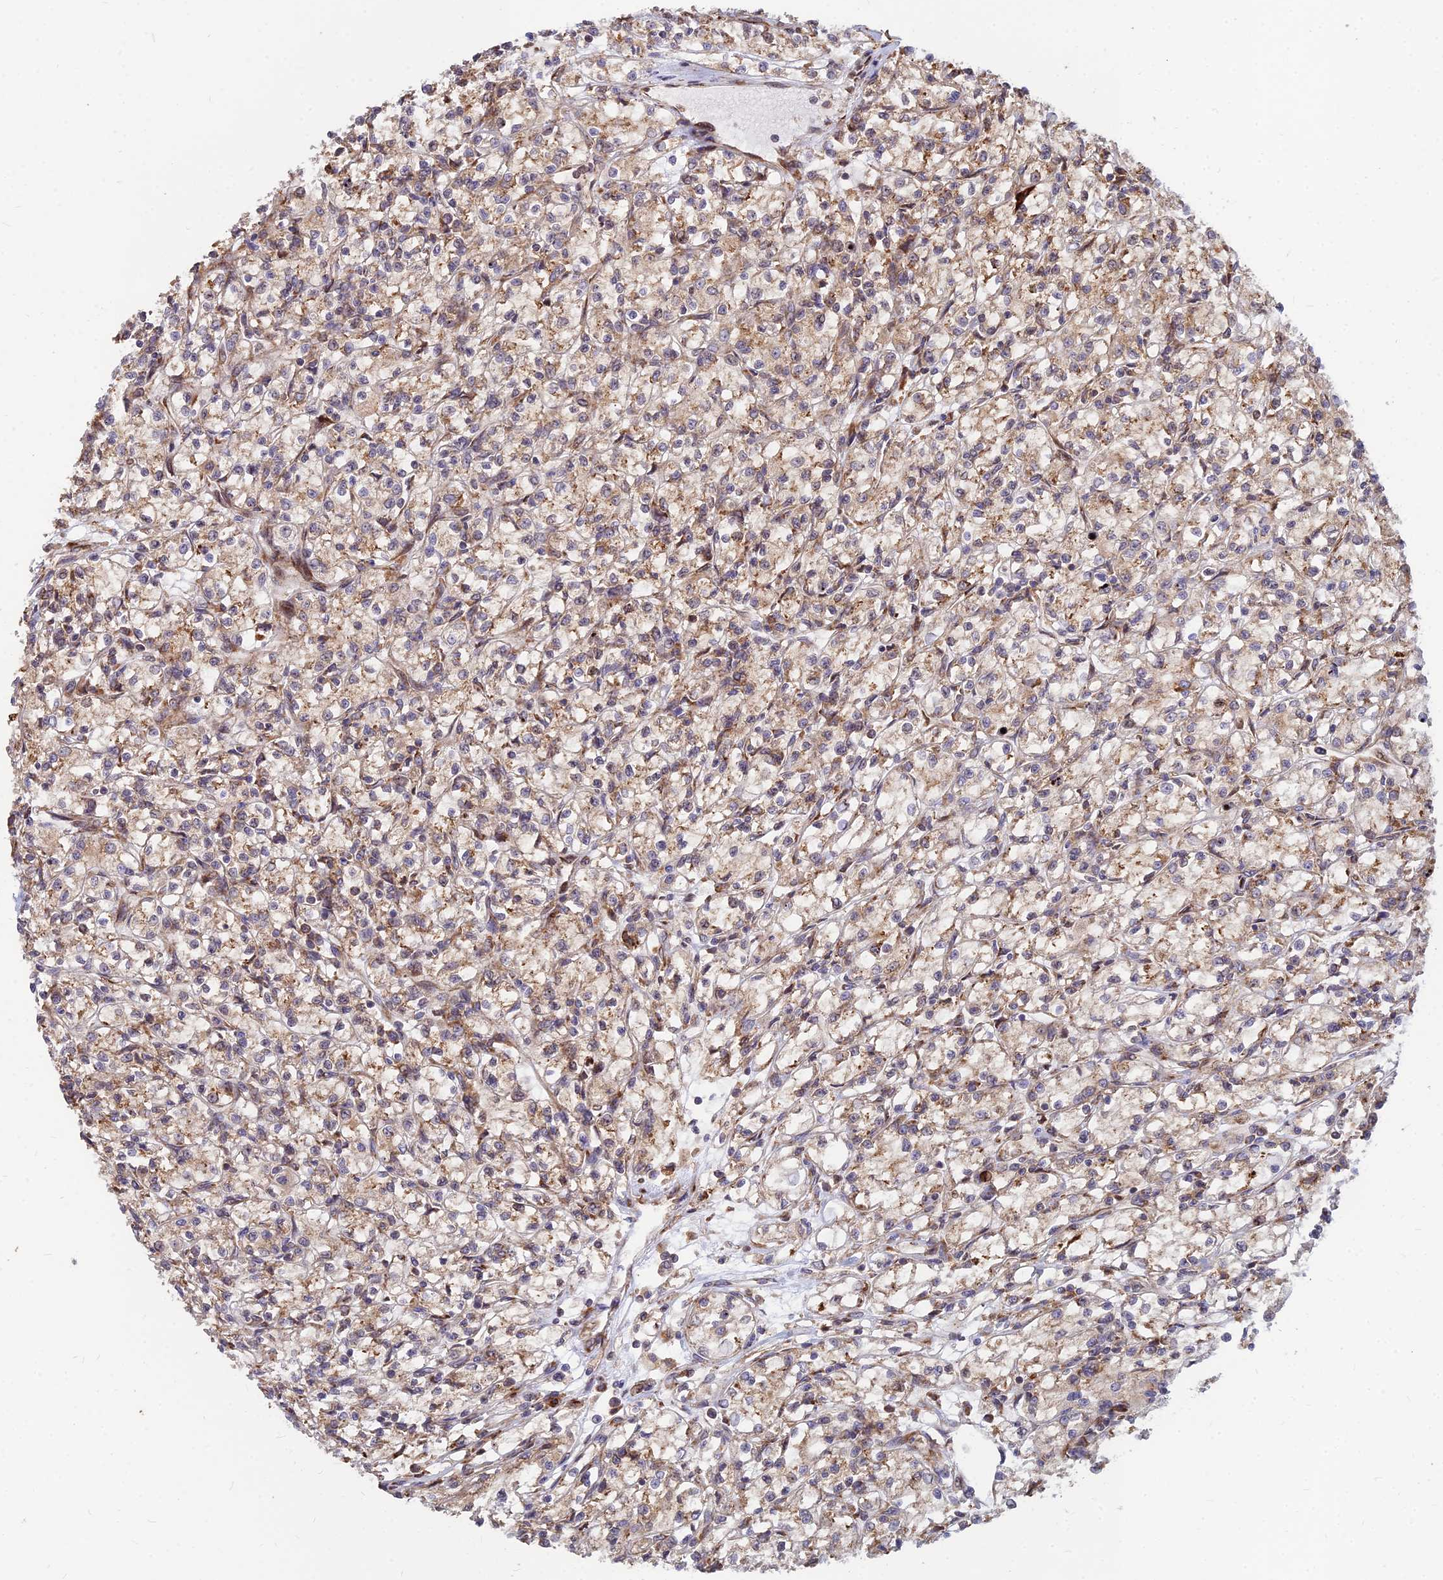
{"staining": {"intensity": "moderate", "quantity": "25%-75%", "location": "cytoplasmic/membranous"}, "tissue": "renal cancer", "cell_type": "Tumor cells", "image_type": "cancer", "snomed": [{"axis": "morphology", "description": "Adenocarcinoma, NOS"}, {"axis": "topography", "description": "Kidney"}], "caption": "Protein positivity by immunohistochemistry (IHC) shows moderate cytoplasmic/membranous staining in approximately 25%-75% of tumor cells in renal cancer.", "gene": "CCT6B", "patient": {"sex": "female", "age": 59}}